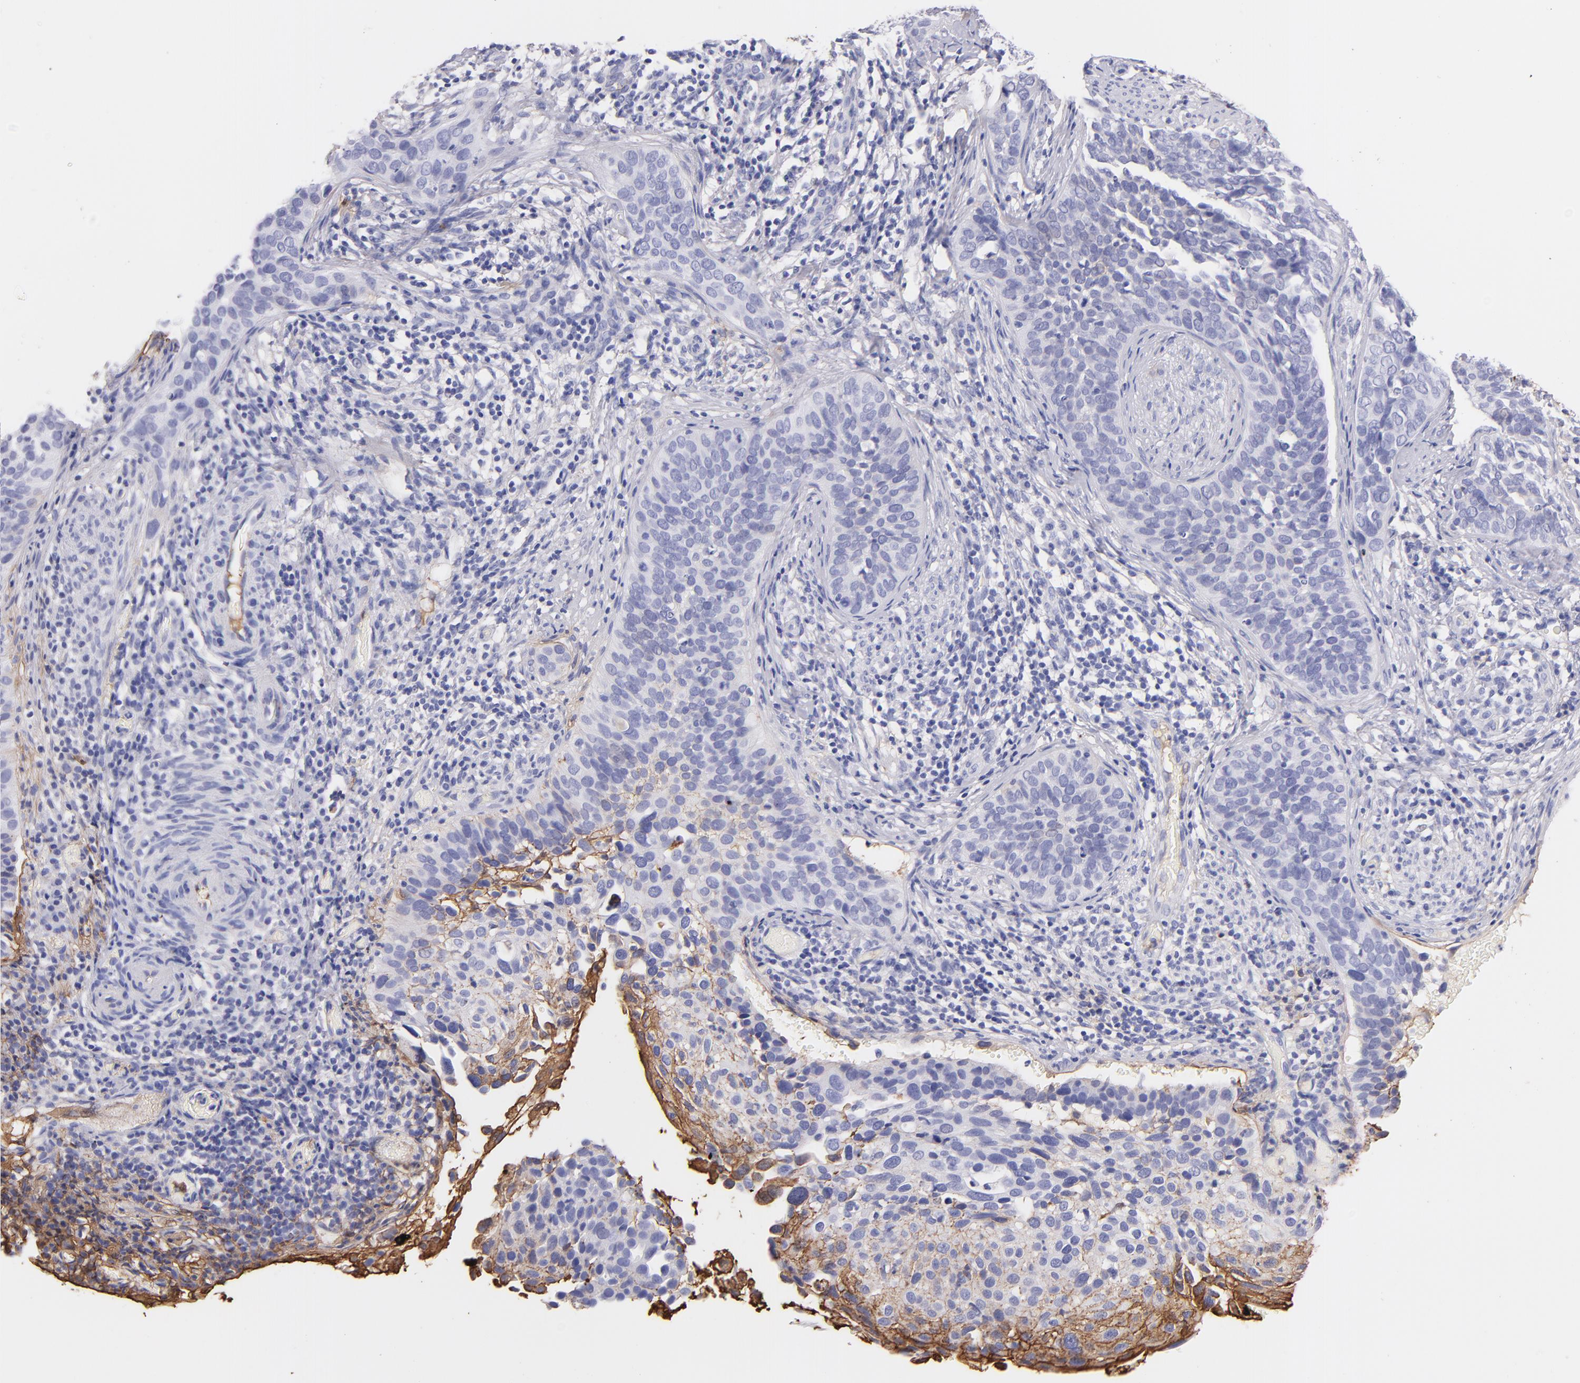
{"staining": {"intensity": "negative", "quantity": "none", "location": "none"}, "tissue": "cervical cancer", "cell_type": "Tumor cells", "image_type": "cancer", "snomed": [{"axis": "morphology", "description": "Squamous cell carcinoma, NOS"}, {"axis": "topography", "description": "Cervix"}], "caption": "High magnification brightfield microscopy of cervical cancer (squamous cell carcinoma) stained with DAB (3,3'-diaminobenzidine) (brown) and counterstained with hematoxylin (blue): tumor cells show no significant expression.", "gene": "FGB", "patient": {"sex": "female", "age": 31}}